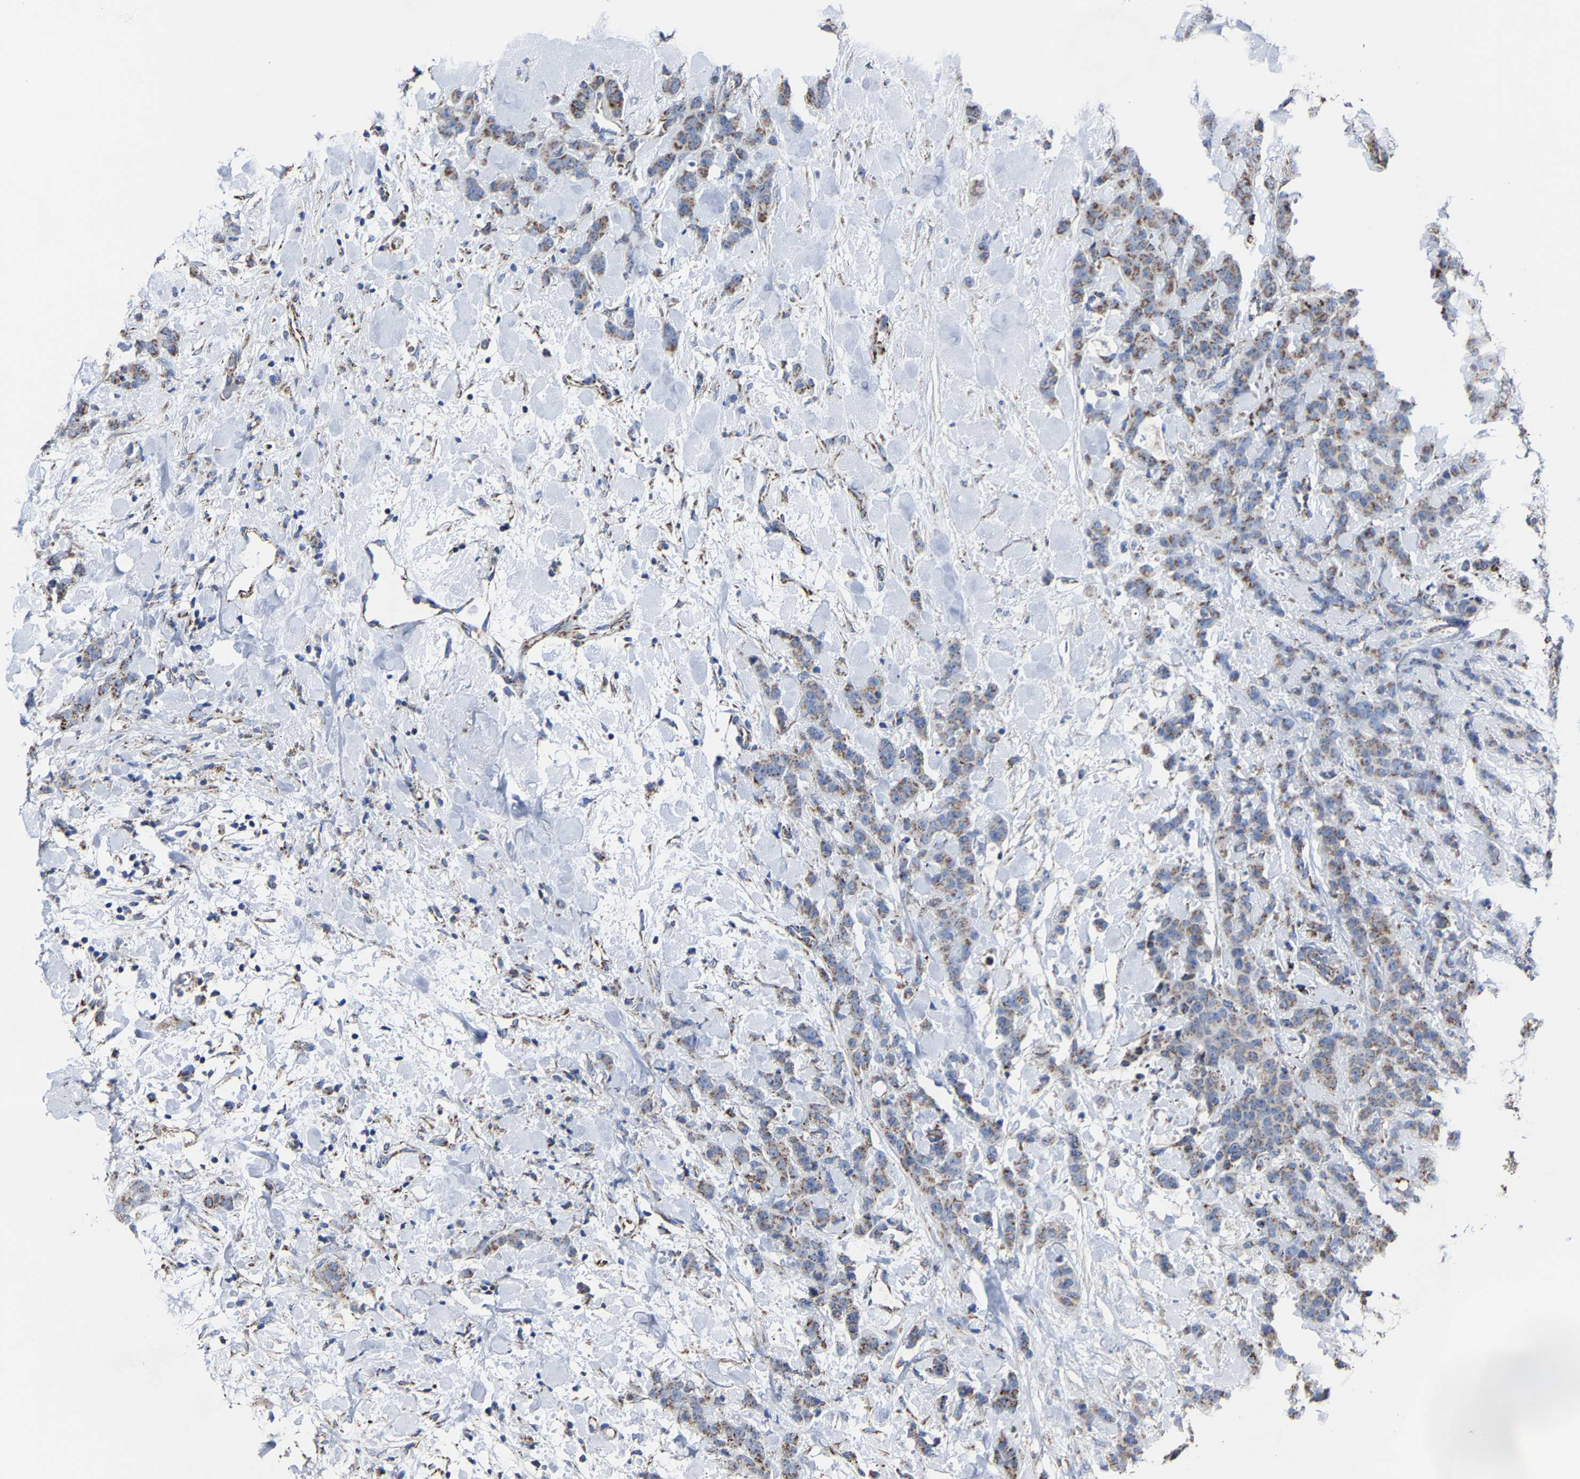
{"staining": {"intensity": "moderate", "quantity": ">75%", "location": "cytoplasmic/membranous"}, "tissue": "breast cancer", "cell_type": "Tumor cells", "image_type": "cancer", "snomed": [{"axis": "morphology", "description": "Normal tissue, NOS"}, {"axis": "morphology", "description": "Duct carcinoma"}, {"axis": "topography", "description": "Breast"}], "caption": "Immunohistochemistry of breast infiltrating ductal carcinoma reveals medium levels of moderate cytoplasmic/membranous expression in about >75% of tumor cells.", "gene": "NDUFV3", "patient": {"sex": "female", "age": 40}}